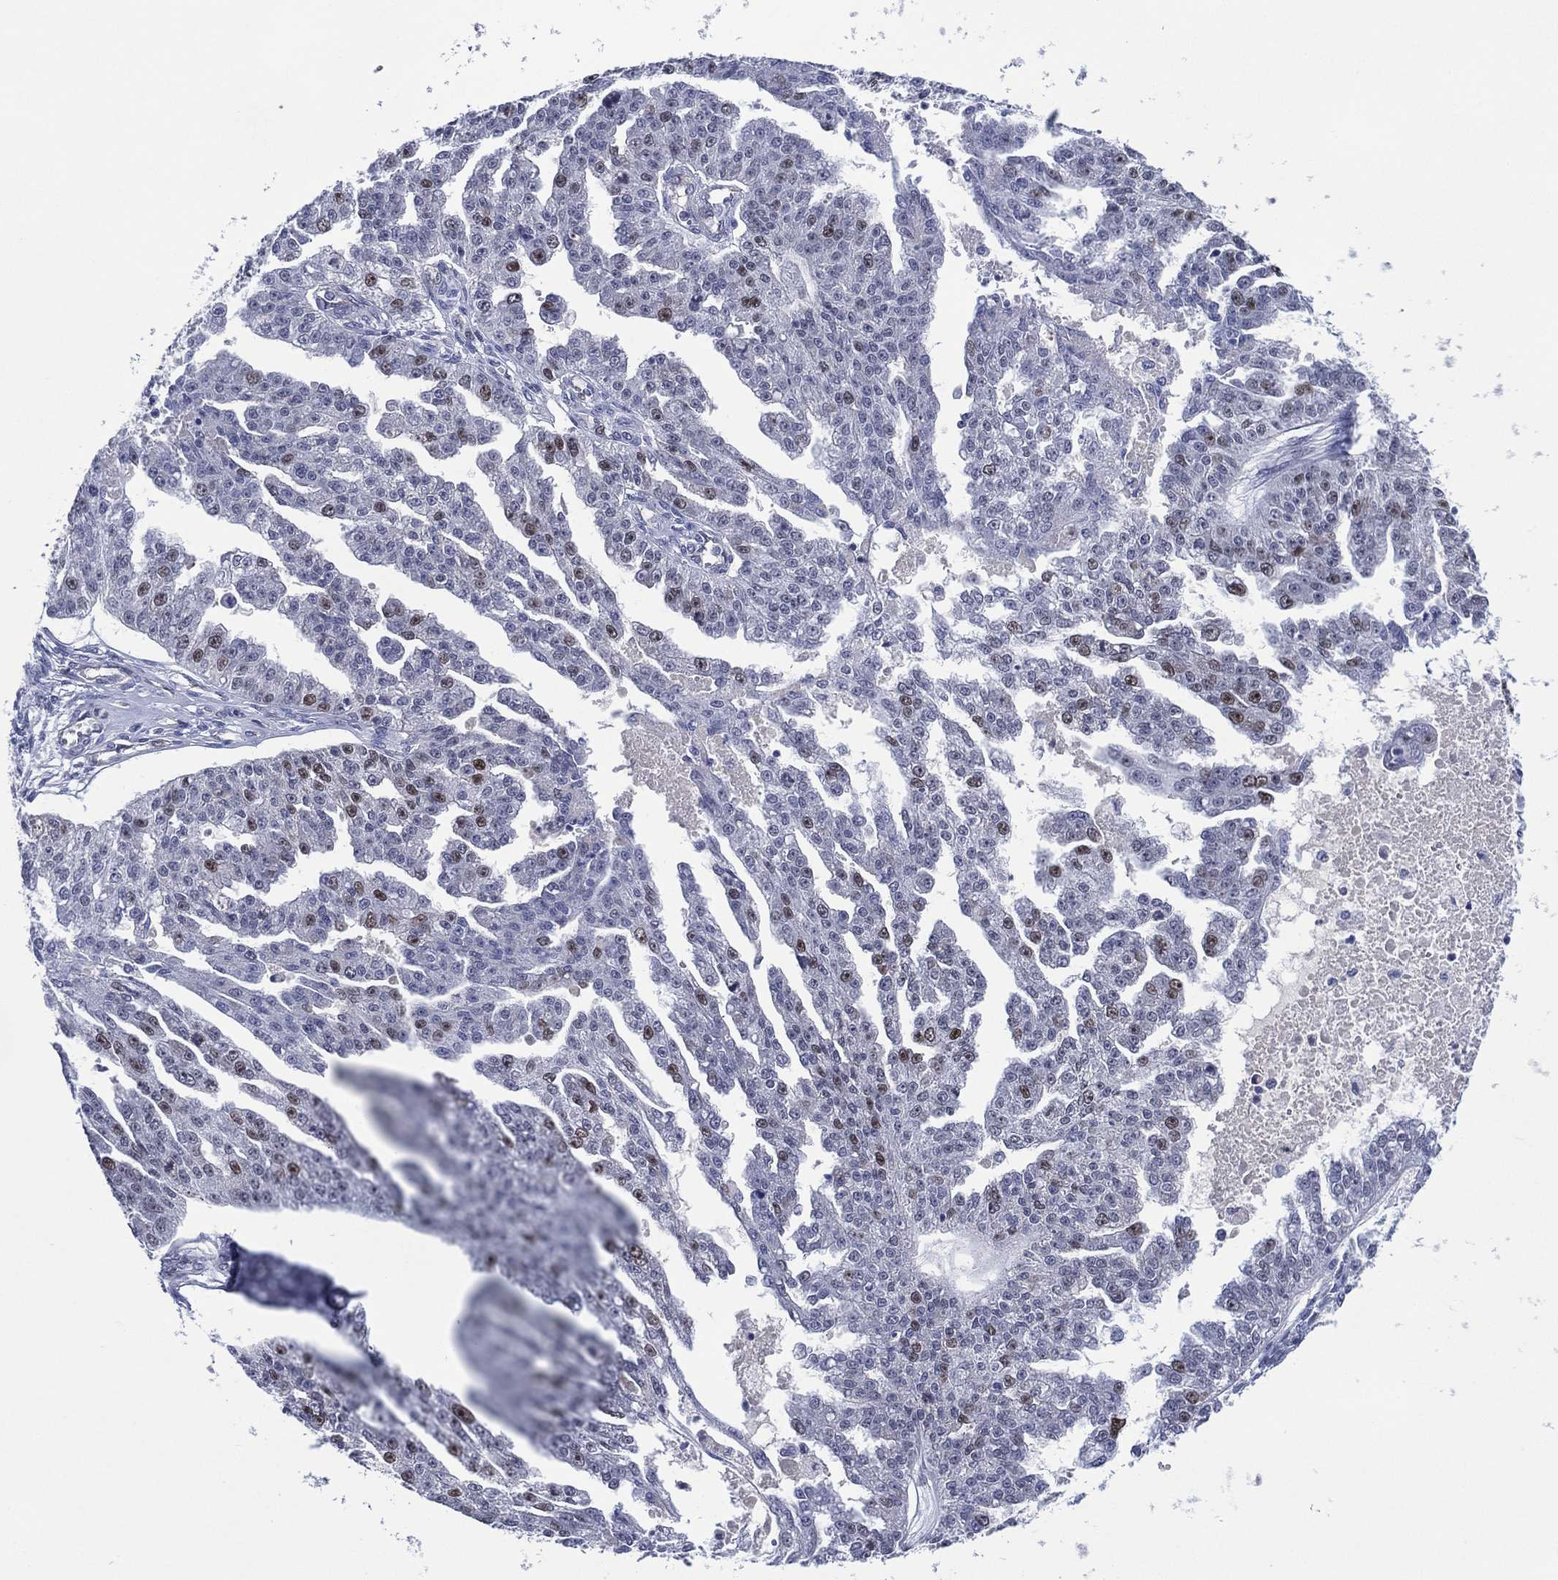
{"staining": {"intensity": "moderate", "quantity": "<25%", "location": "nuclear"}, "tissue": "ovarian cancer", "cell_type": "Tumor cells", "image_type": "cancer", "snomed": [{"axis": "morphology", "description": "Cystadenocarcinoma, serous, NOS"}, {"axis": "topography", "description": "Ovary"}], "caption": "Immunohistochemistry (IHC) micrograph of neoplastic tissue: ovarian cancer stained using immunohistochemistry (IHC) shows low levels of moderate protein expression localized specifically in the nuclear of tumor cells, appearing as a nuclear brown color.", "gene": "GATA6", "patient": {"sex": "female", "age": 58}}